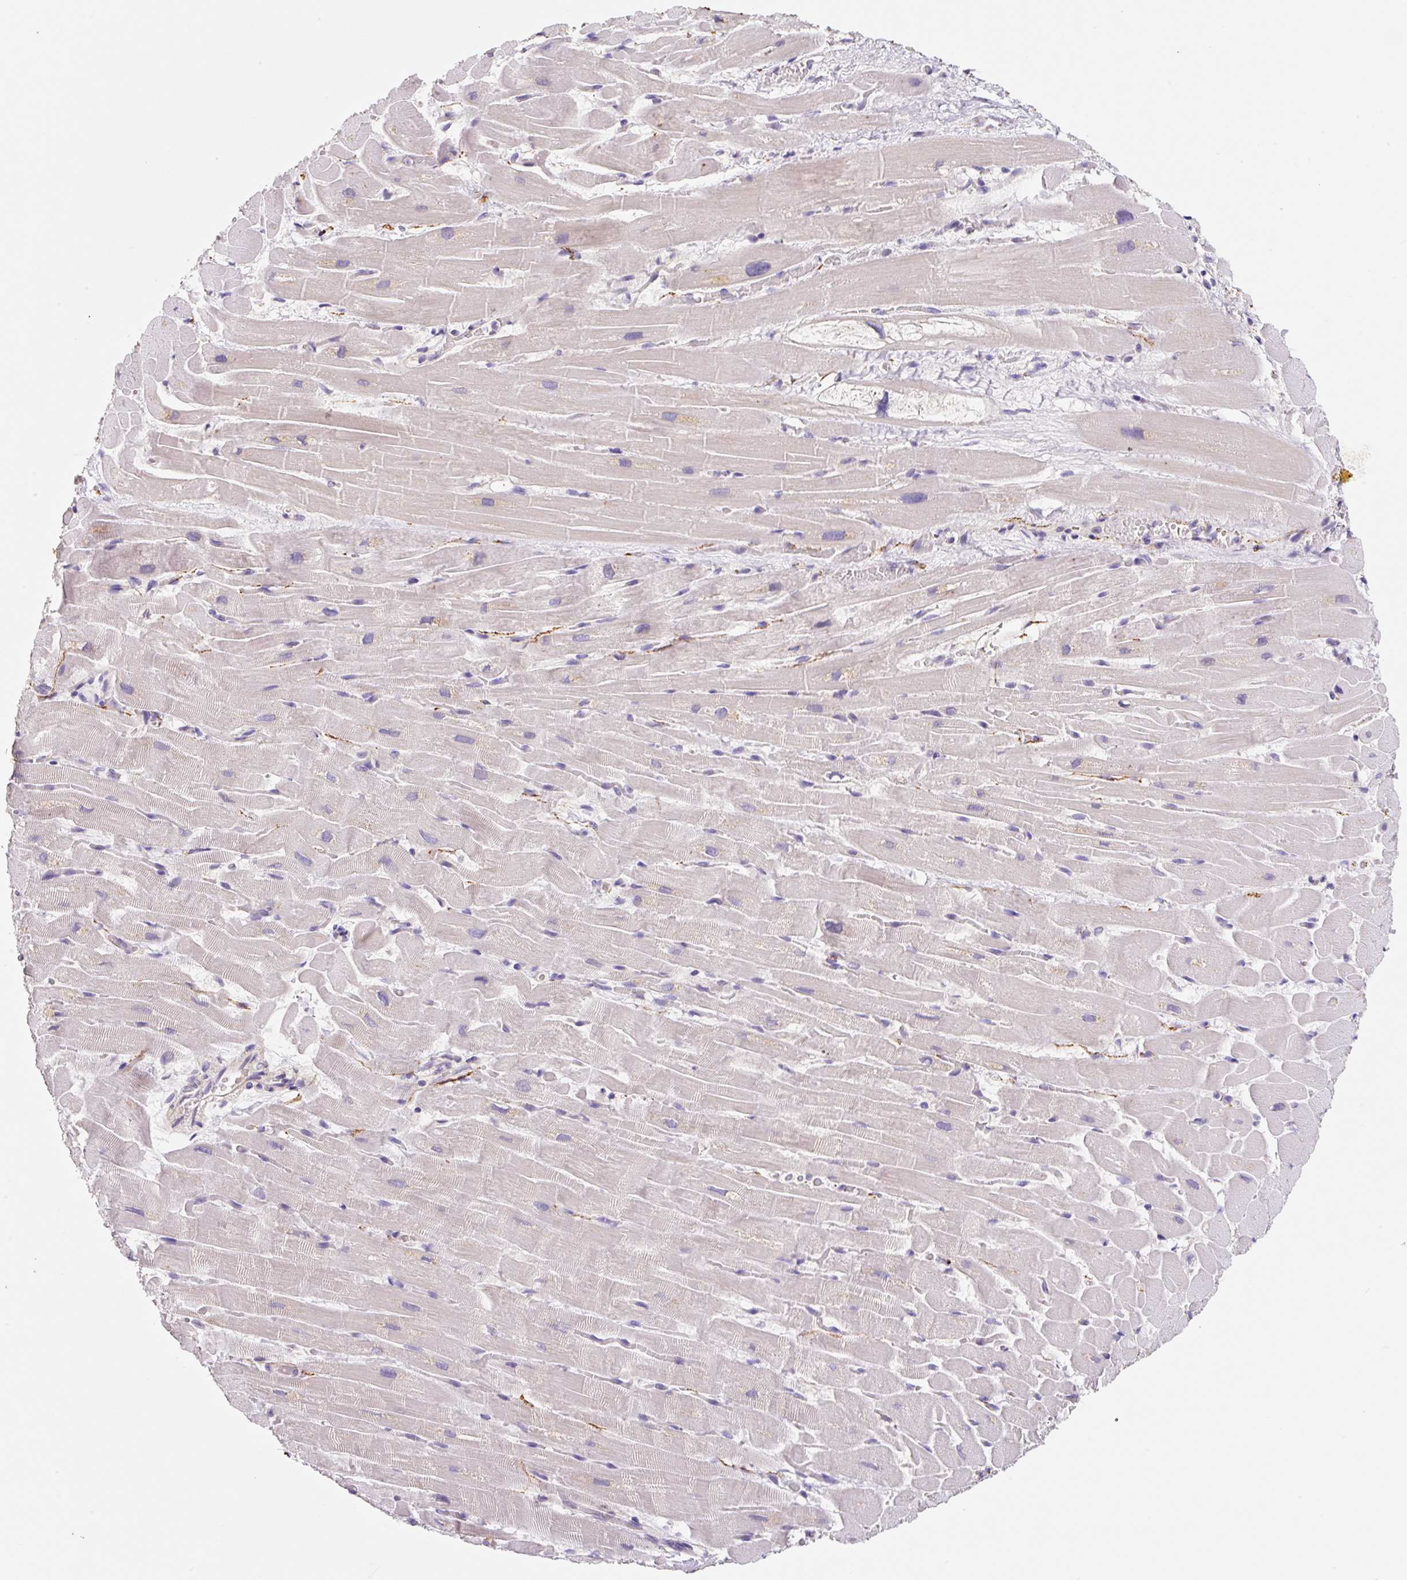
{"staining": {"intensity": "negative", "quantity": "none", "location": "none"}, "tissue": "heart muscle", "cell_type": "Cardiomyocytes", "image_type": "normal", "snomed": [{"axis": "morphology", "description": "Normal tissue, NOS"}, {"axis": "topography", "description": "Heart"}], "caption": "Cardiomyocytes are negative for protein expression in normal human heart muscle. (Immunohistochemistry (ihc), brightfield microscopy, high magnification).", "gene": "SYP", "patient": {"sex": "male", "age": 37}}